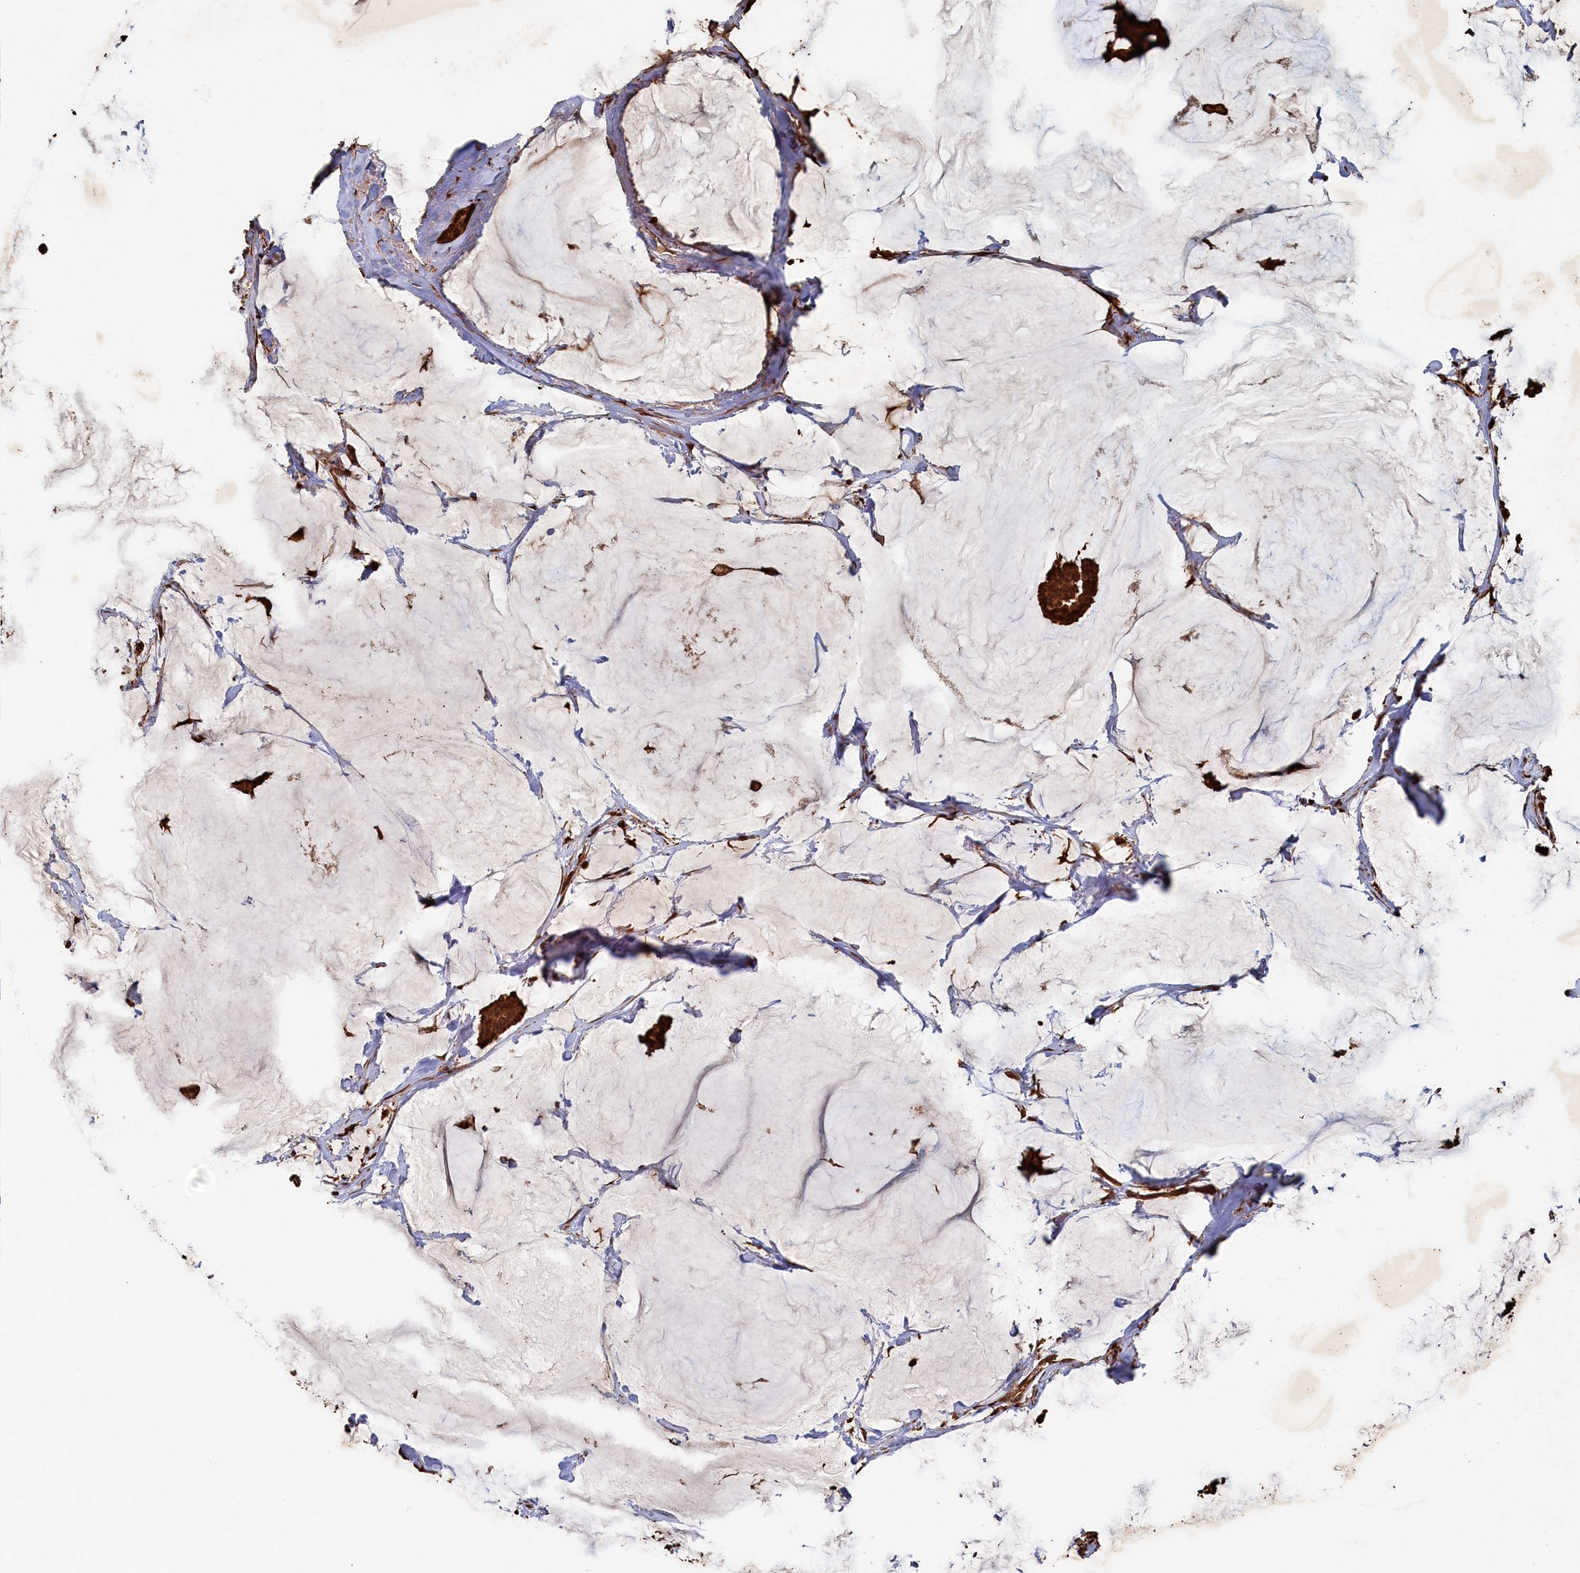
{"staining": {"intensity": "strong", "quantity": ">75%", "location": "cytoplasmic/membranous"}, "tissue": "breast cancer", "cell_type": "Tumor cells", "image_type": "cancer", "snomed": [{"axis": "morphology", "description": "Duct carcinoma"}, {"axis": "topography", "description": "Breast"}], "caption": "Immunohistochemistry image of intraductal carcinoma (breast) stained for a protein (brown), which exhibits high levels of strong cytoplasmic/membranous staining in approximately >75% of tumor cells.", "gene": "PIGN", "patient": {"sex": "female", "age": 93}}